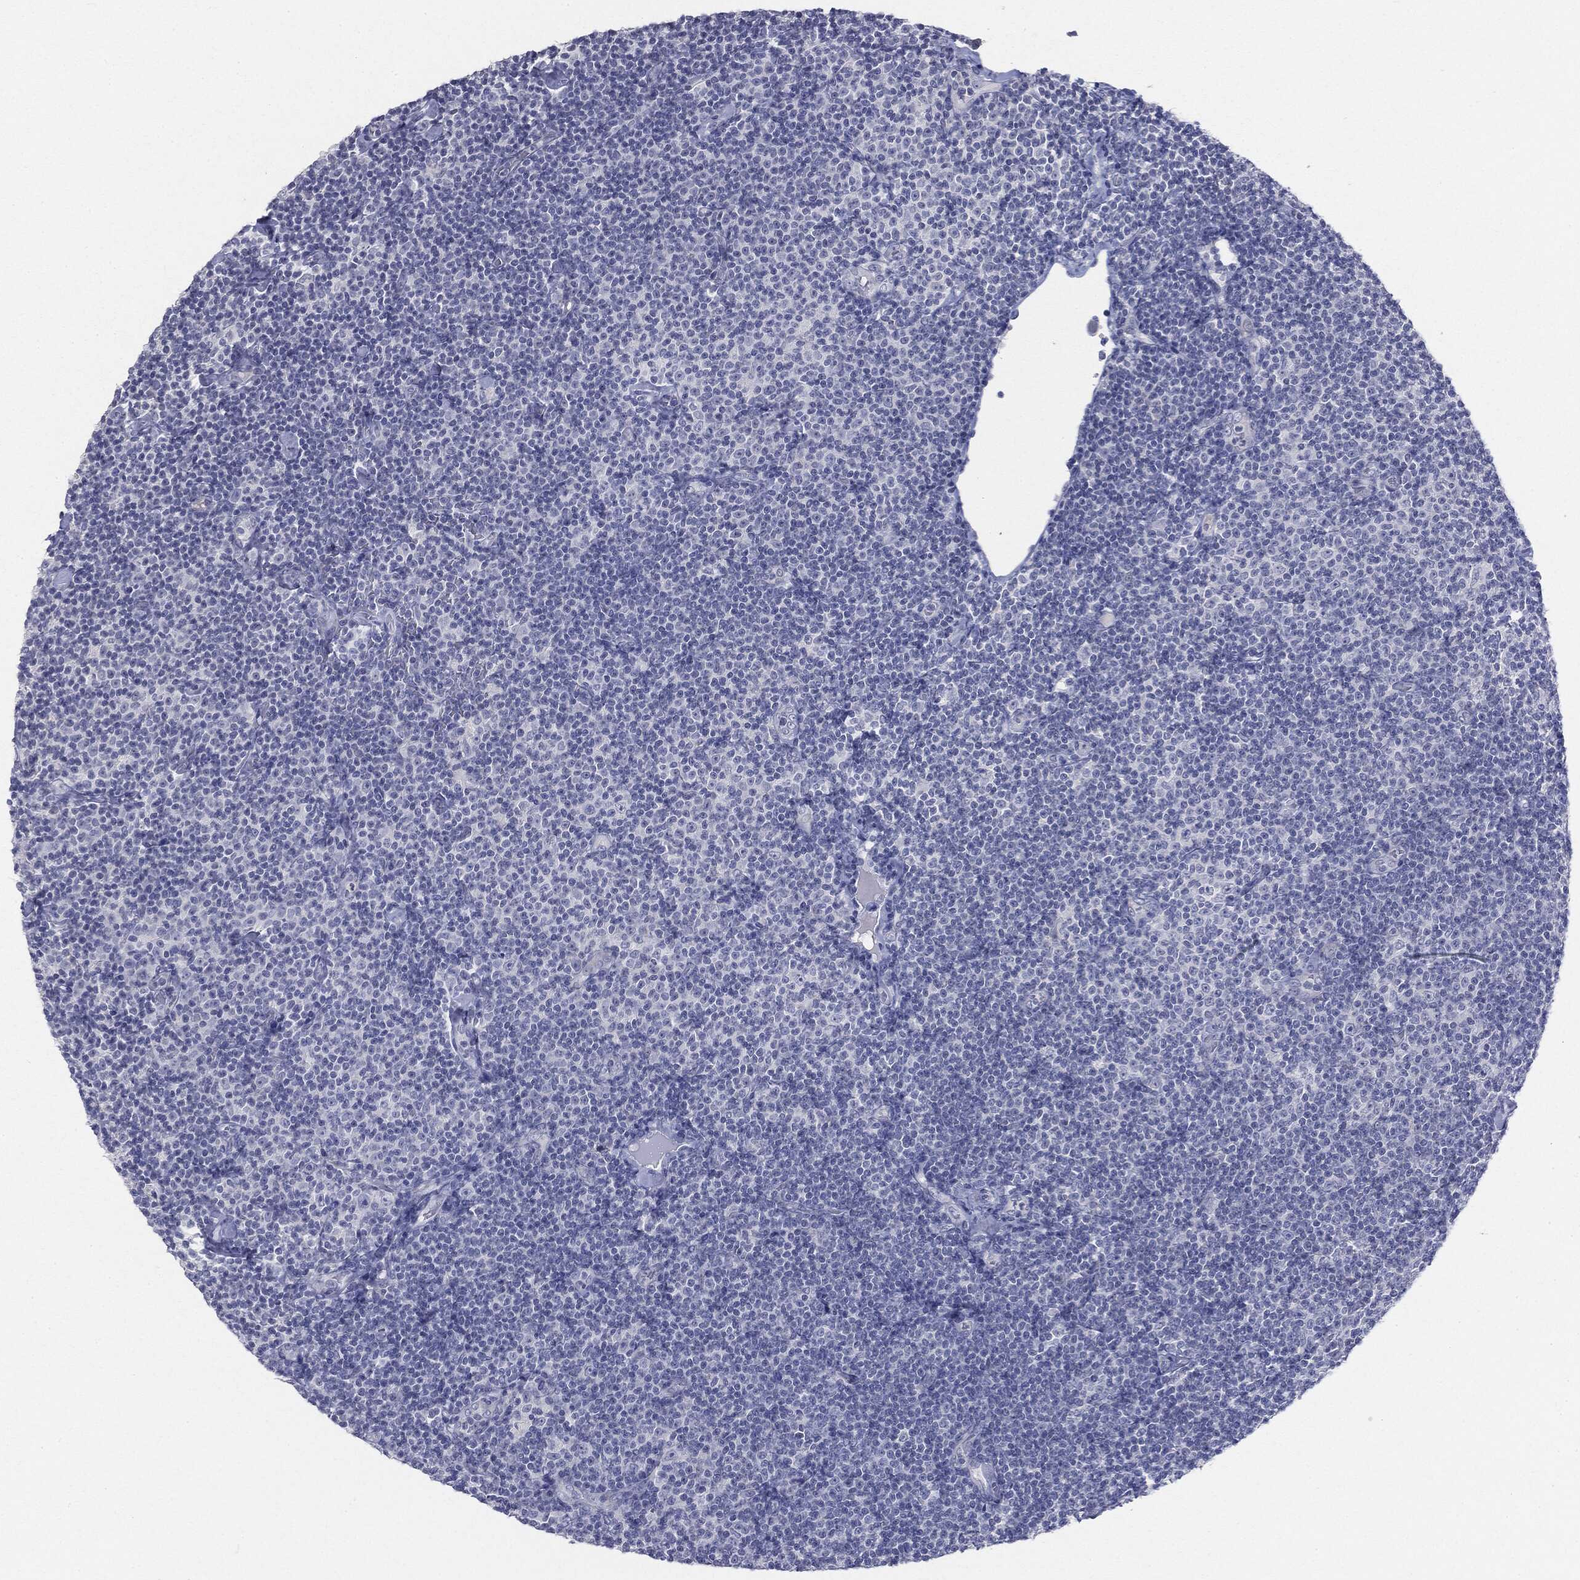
{"staining": {"intensity": "negative", "quantity": "none", "location": "none"}, "tissue": "lymphoma", "cell_type": "Tumor cells", "image_type": "cancer", "snomed": [{"axis": "morphology", "description": "Malignant lymphoma, non-Hodgkin's type, Low grade"}, {"axis": "topography", "description": "Lymph node"}], "caption": "There is no significant positivity in tumor cells of low-grade malignant lymphoma, non-Hodgkin's type.", "gene": "CGB1", "patient": {"sex": "male", "age": 81}}